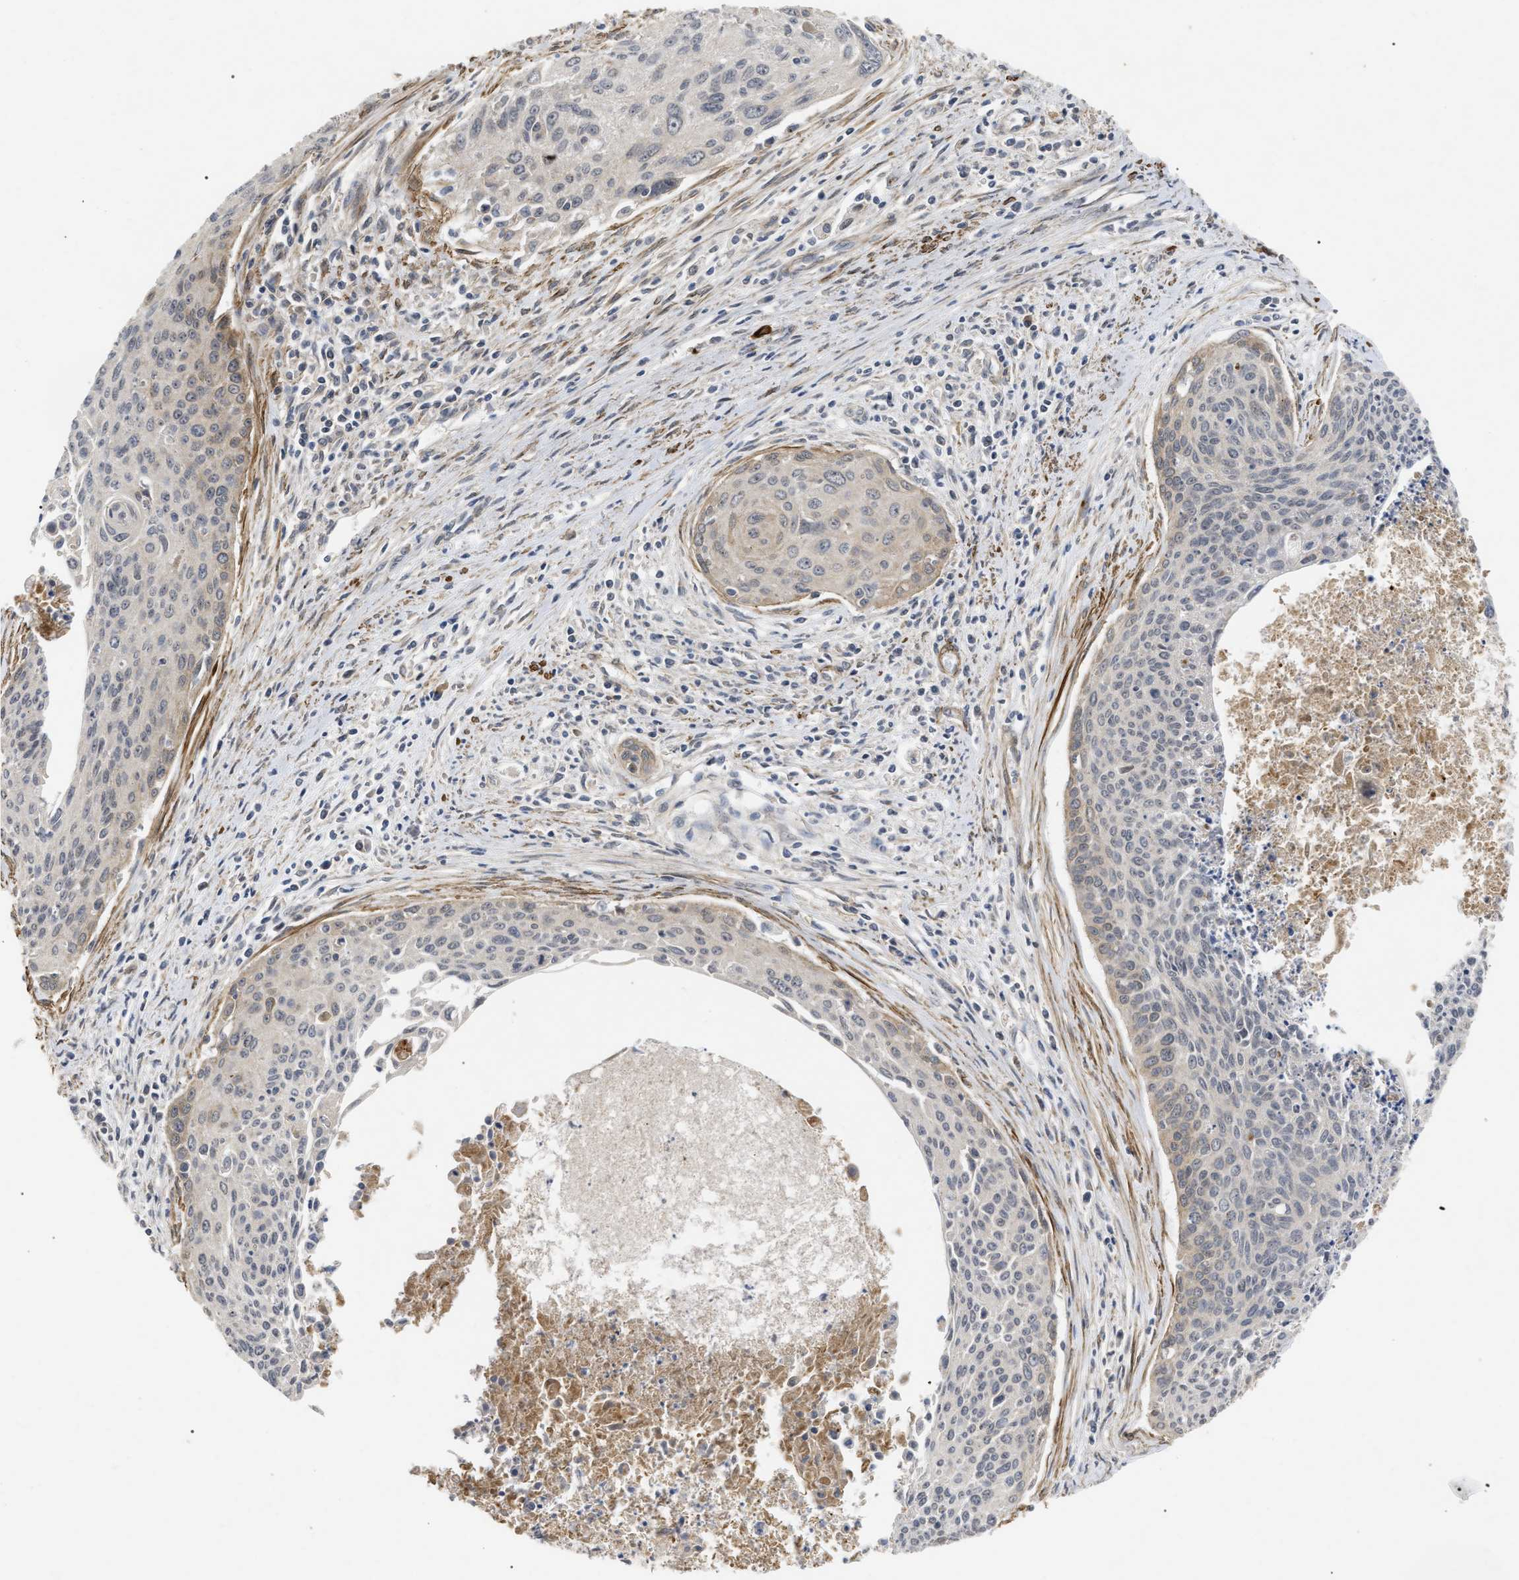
{"staining": {"intensity": "weak", "quantity": "<25%", "location": "nuclear"}, "tissue": "cervical cancer", "cell_type": "Tumor cells", "image_type": "cancer", "snomed": [{"axis": "morphology", "description": "Squamous cell carcinoma, NOS"}, {"axis": "topography", "description": "Cervix"}], "caption": "Tumor cells are negative for brown protein staining in cervical cancer.", "gene": "ST6GALNAC6", "patient": {"sex": "female", "age": 55}}